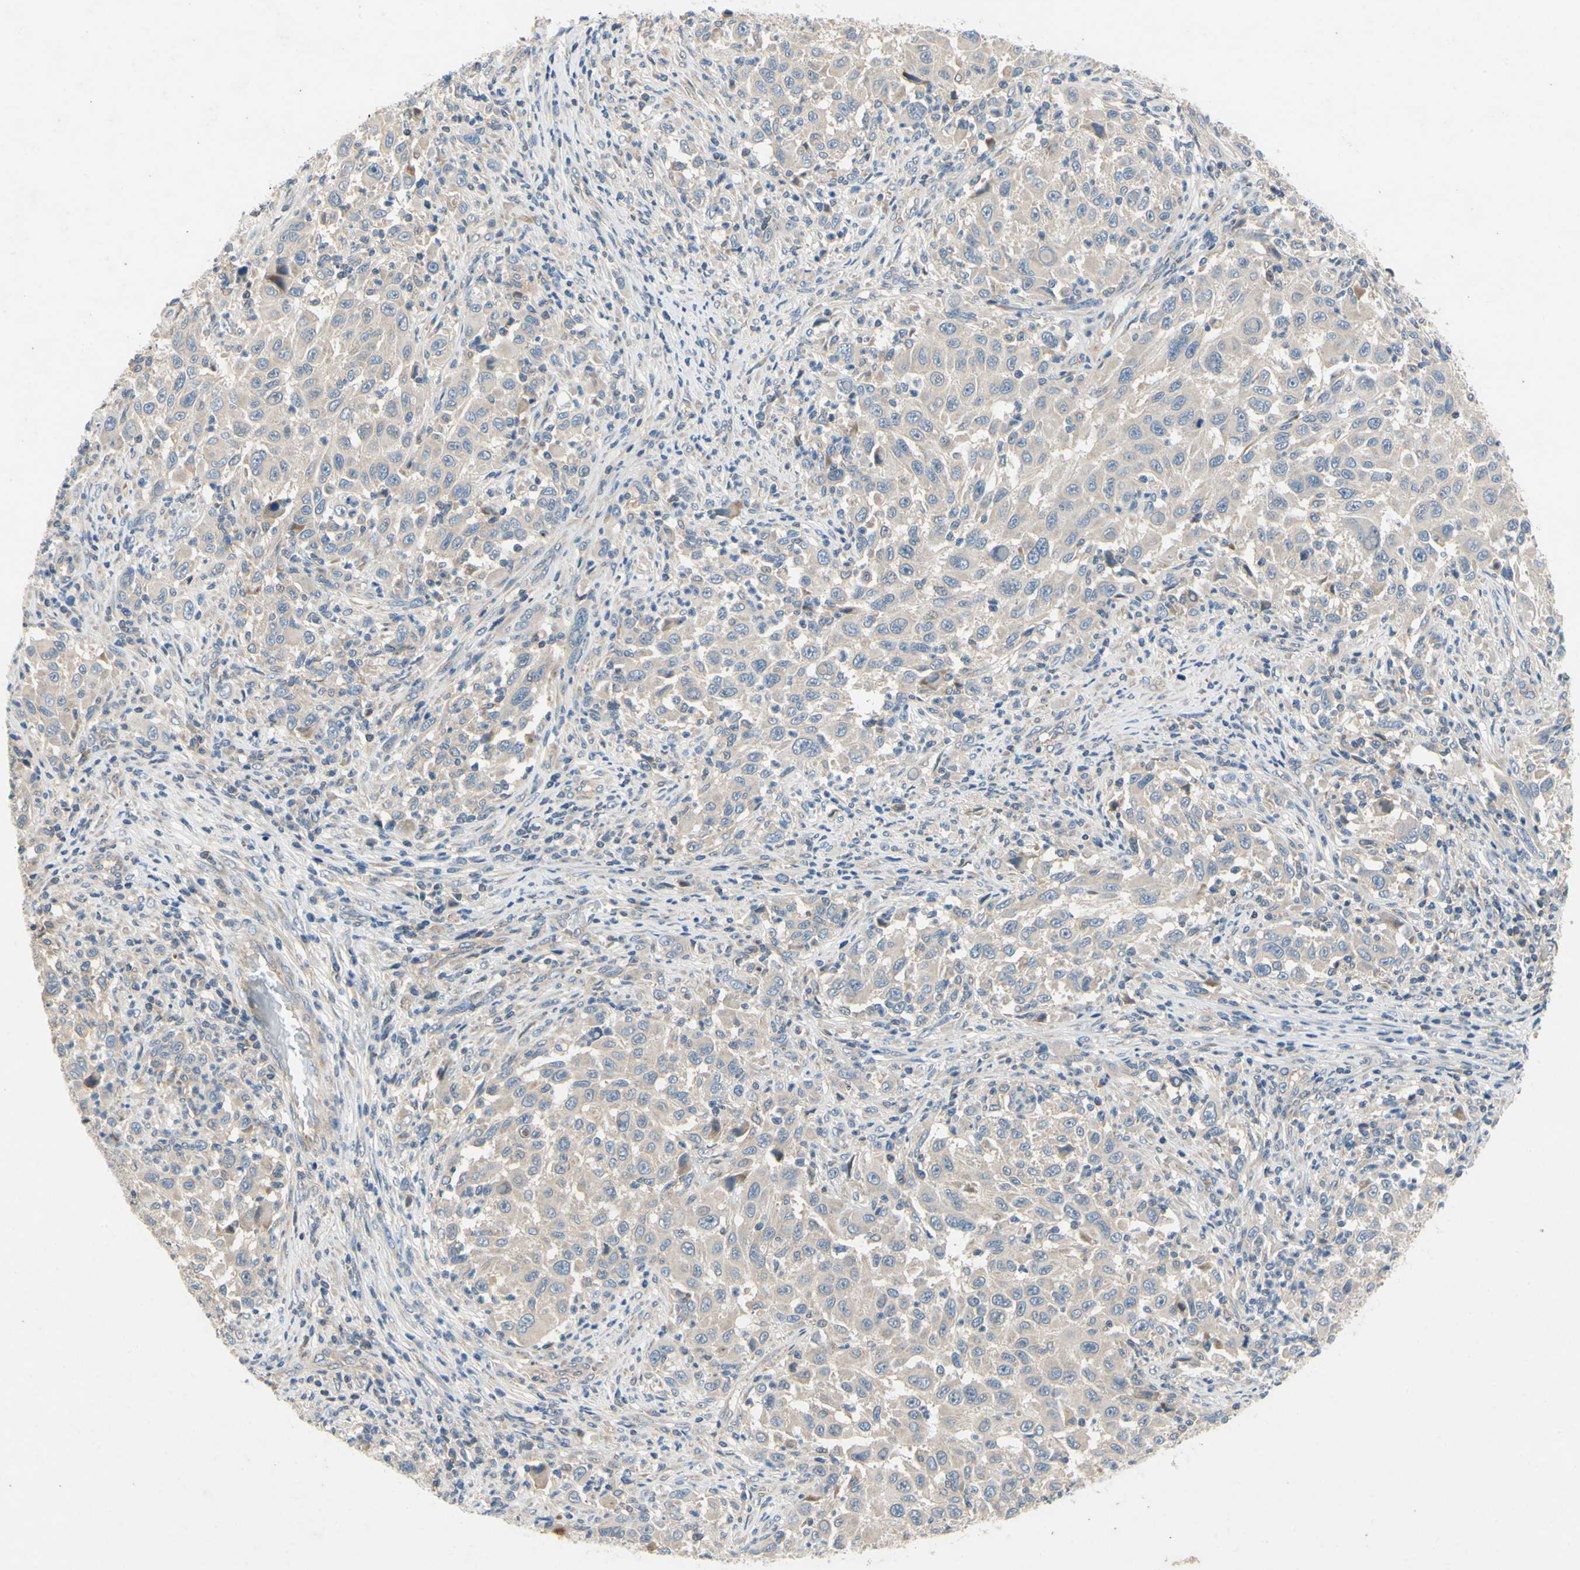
{"staining": {"intensity": "negative", "quantity": "none", "location": "none"}, "tissue": "melanoma", "cell_type": "Tumor cells", "image_type": "cancer", "snomed": [{"axis": "morphology", "description": "Malignant melanoma, Metastatic site"}, {"axis": "topography", "description": "Lymph node"}], "caption": "The micrograph shows no staining of tumor cells in melanoma.", "gene": "KLHDC8B", "patient": {"sex": "male", "age": 61}}